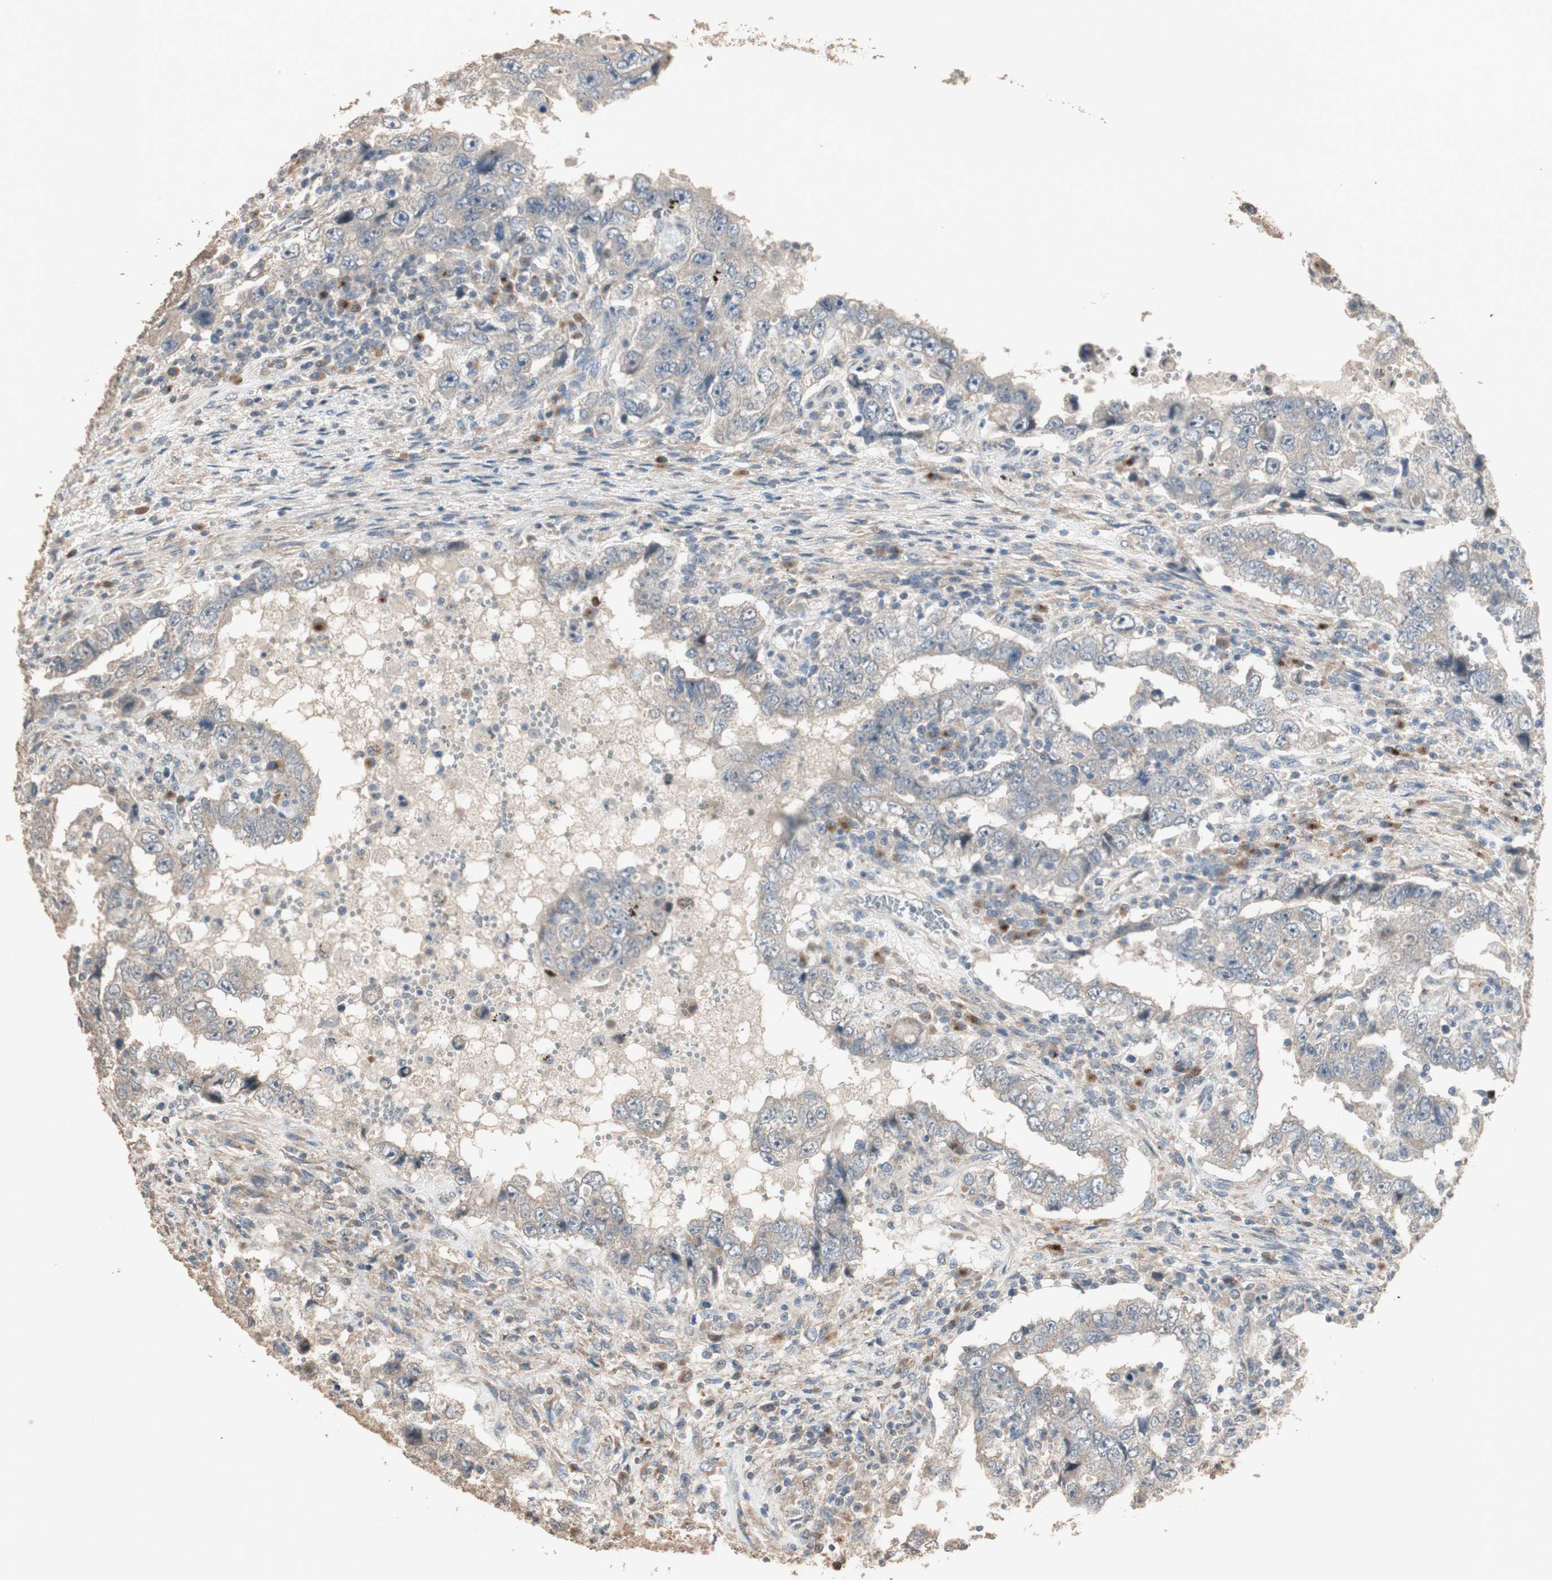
{"staining": {"intensity": "weak", "quantity": ">75%", "location": "cytoplasmic/membranous"}, "tissue": "testis cancer", "cell_type": "Tumor cells", "image_type": "cancer", "snomed": [{"axis": "morphology", "description": "Carcinoma, Embryonal, NOS"}, {"axis": "topography", "description": "Testis"}], "caption": "Immunohistochemical staining of embryonal carcinoma (testis) reveals low levels of weak cytoplasmic/membranous positivity in approximately >75% of tumor cells.", "gene": "RARRES1", "patient": {"sex": "male", "age": 26}}